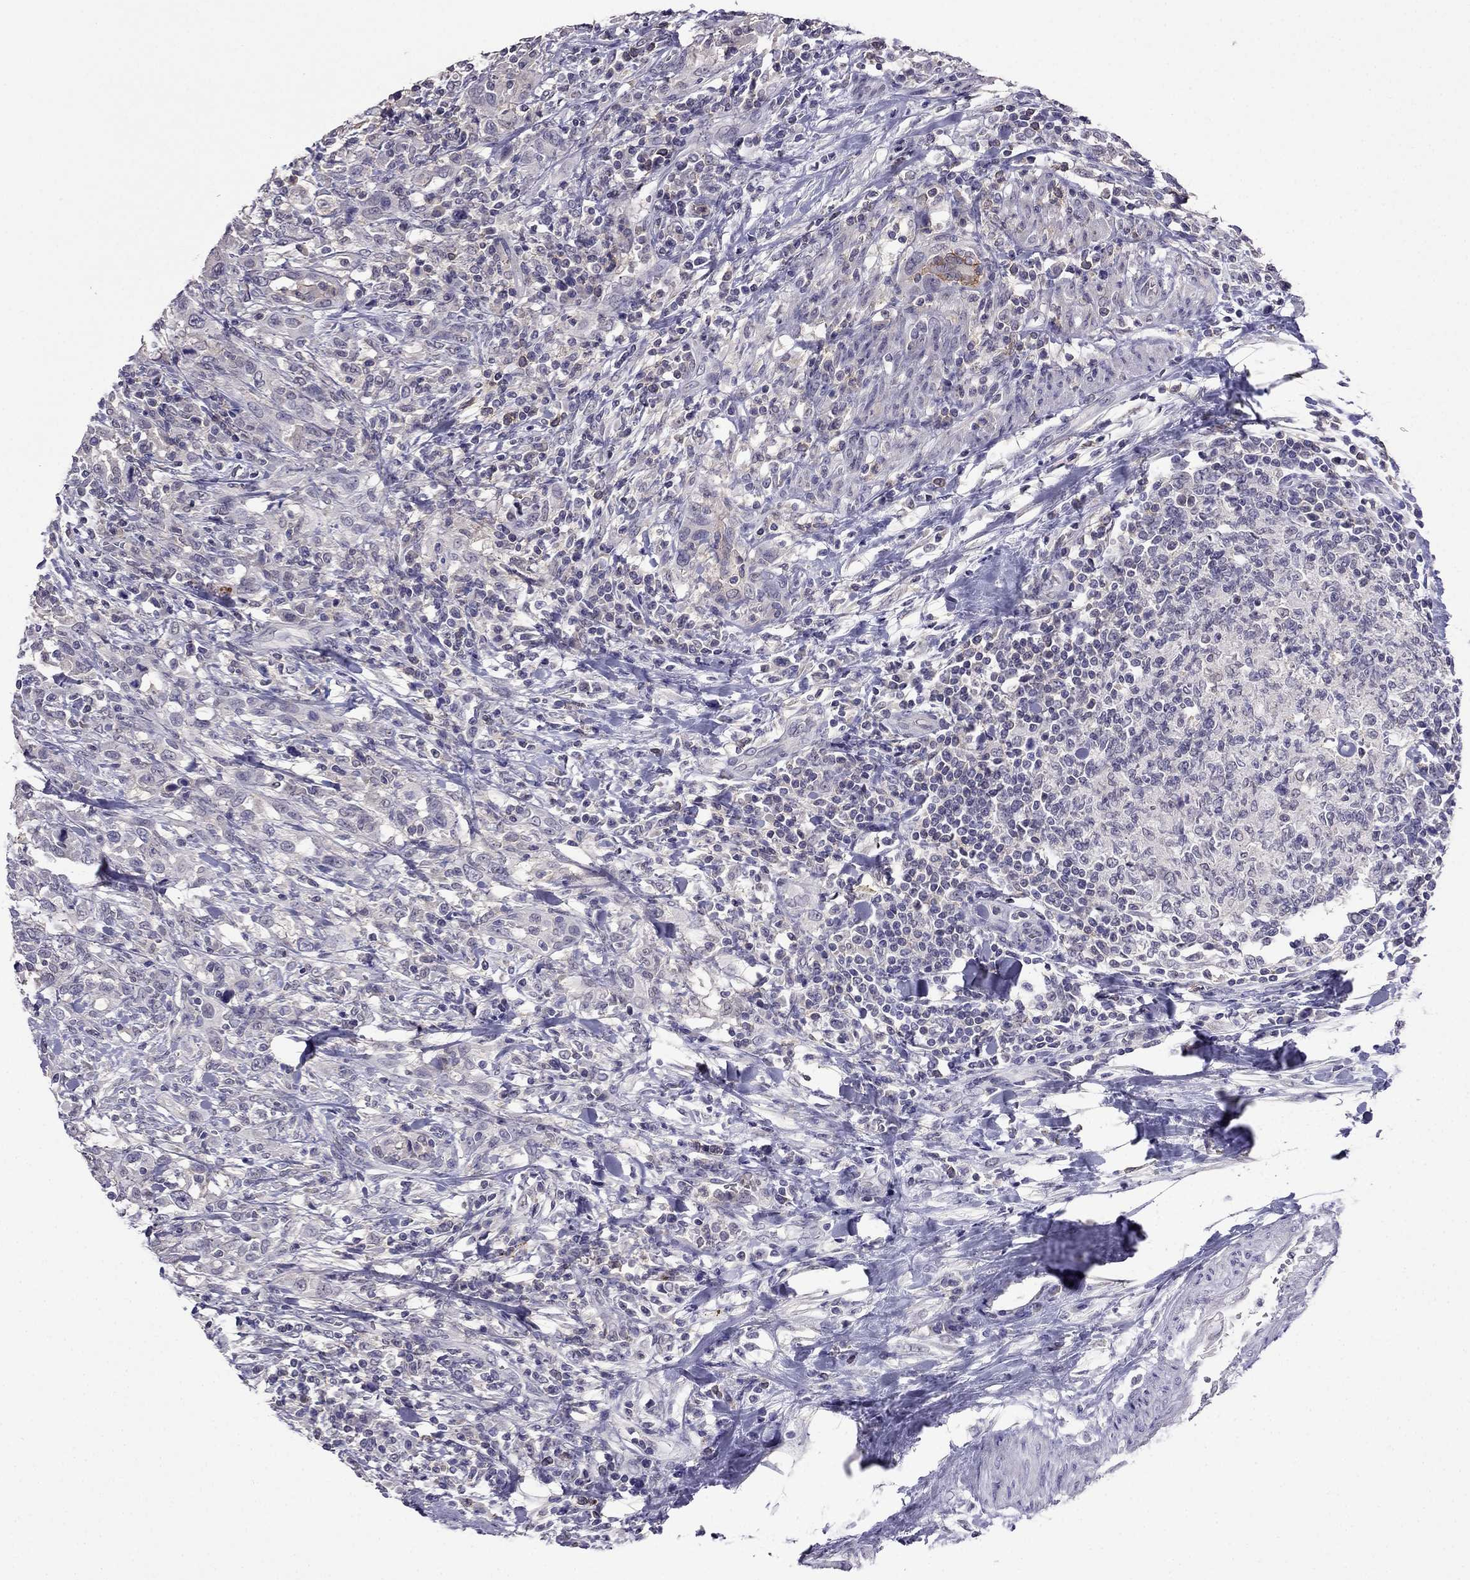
{"staining": {"intensity": "negative", "quantity": "none", "location": "none"}, "tissue": "urothelial cancer", "cell_type": "Tumor cells", "image_type": "cancer", "snomed": [{"axis": "morphology", "description": "Urothelial carcinoma, NOS"}, {"axis": "morphology", "description": "Urothelial carcinoma, High grade"}, {"axis": "topography", "description": "Urinary bladder"}], "caption": "Immunohistochemical staining of human urothelial cancer shows no significant positivity in tumor cells. (DAB (3,3'-diaminobenzidine) immunohistochemistry (IHC) with hematoxylin counter stain).", "gene": "AQP9", "patient": {"sex": "female", "age": 64}}